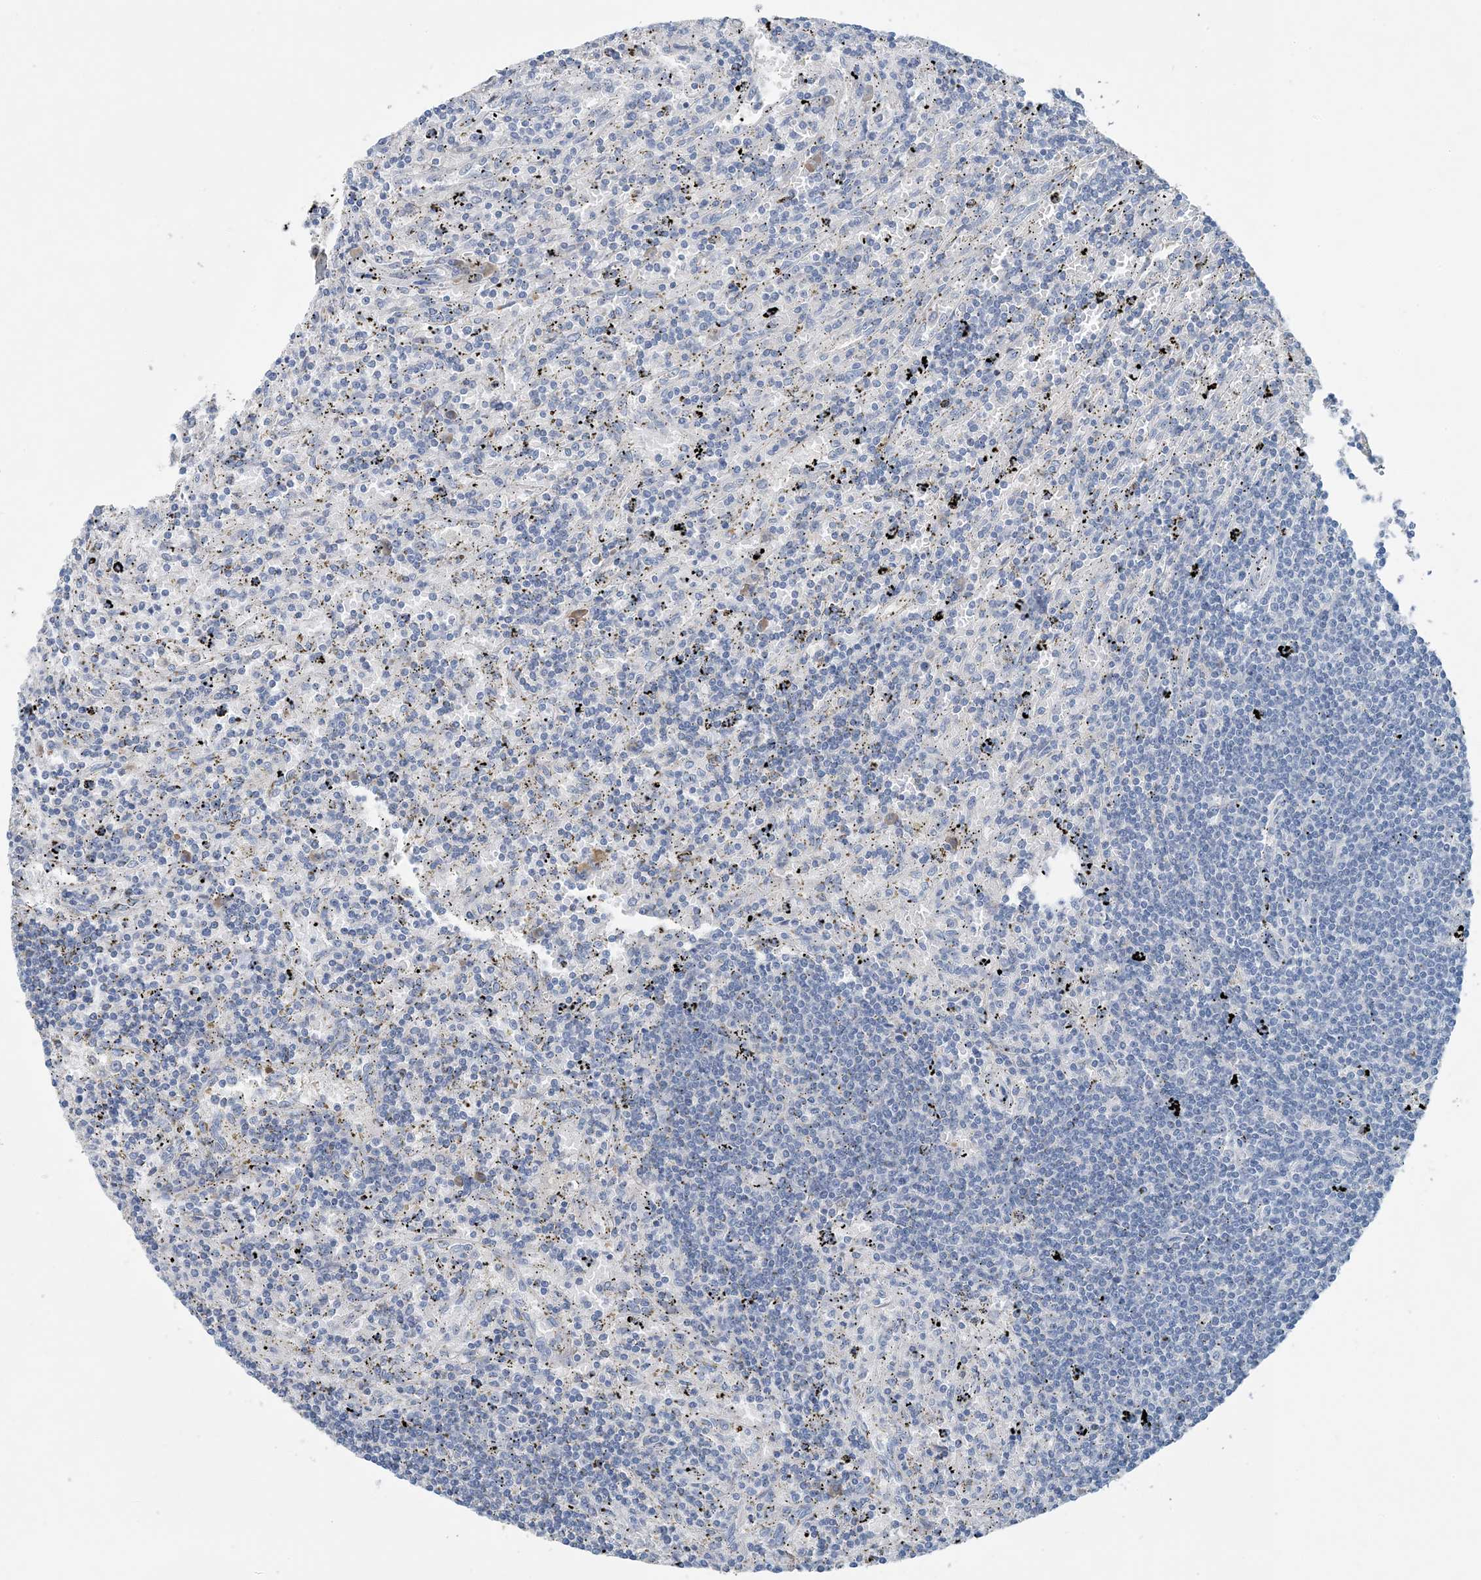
{"staining": {"intensity": "negative", "quantity": "none", "location": "none"}, "tissue": "lymphoma", "cell_type": "Tumor cells", "image_type": "cancer", "snomed": [{"axis": "morphology", "description": "Malignant lymphoma, non-Hodgkin's type, Low grade"}, {"axis": "topography", "description": "Spleen"}], "caption": "DAB (3,3'-diaminobenzidine) immunohistochemical staining of human malignant lymphoma, non-Hodgkin's type (low-grade) exhibits no significant expression in tumor cells.", "gene": "CTRL", "patient": {"sex": "male", "age": 76}}